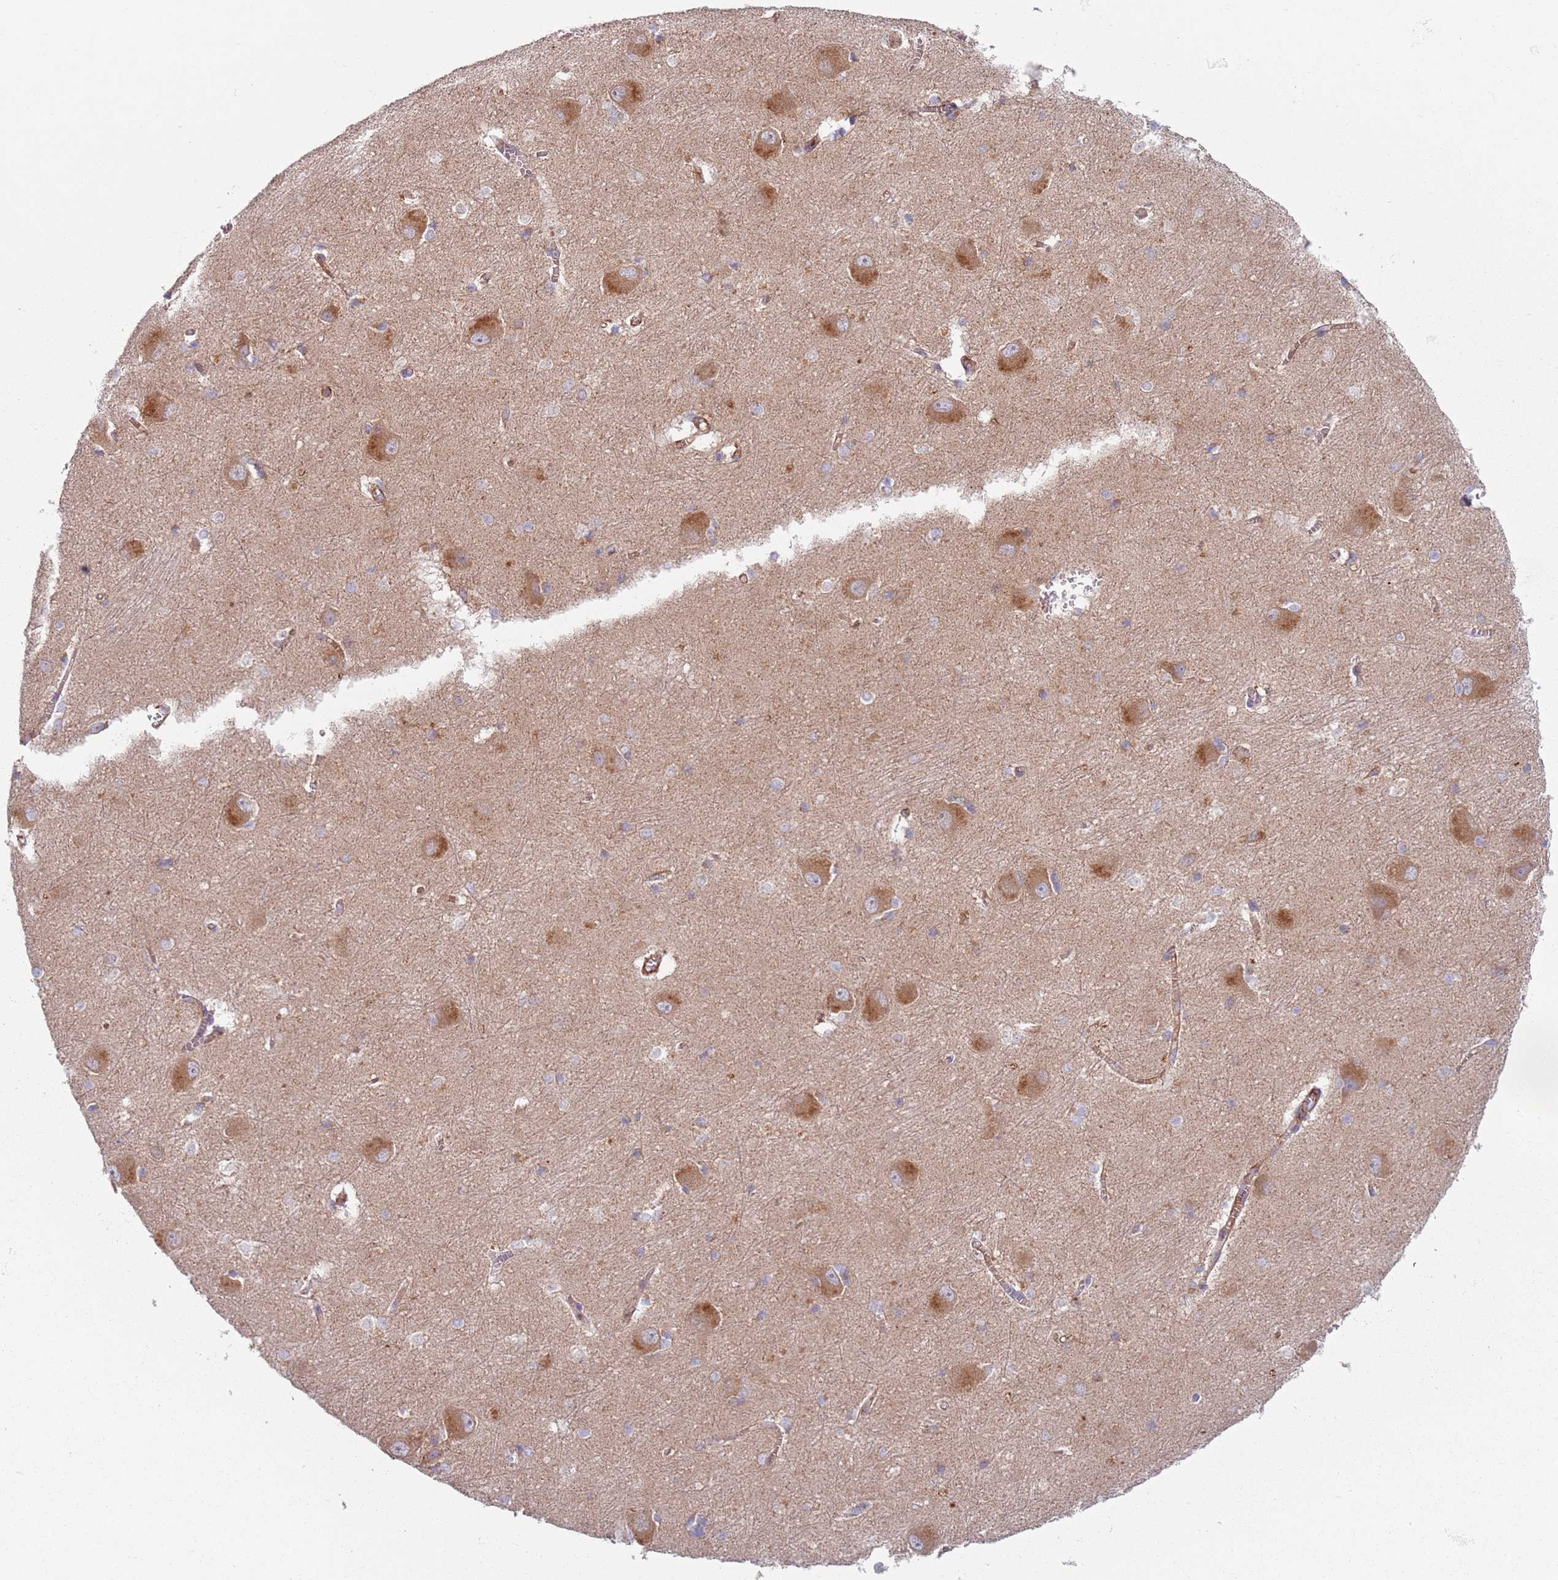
{"staining": {"intensity": "weak", "quantity": "<25%", "location": "cytoplasmic/membranous"}, "tissue": "caudate", "cell_type": "Glial cells", "image_type": "normal", "snomed": [{"axis": "morphology", "description": "Normal tissue, NOS"}, {"axis": "topography", "description": "Lateral ventricle wall"}], "caption": "Immunohistochemical staining of benign caudate demonstrates no significant positivity in glial cells.", "gene": "SNAPIN", "patient": {"sex": "male", "age": 37}}